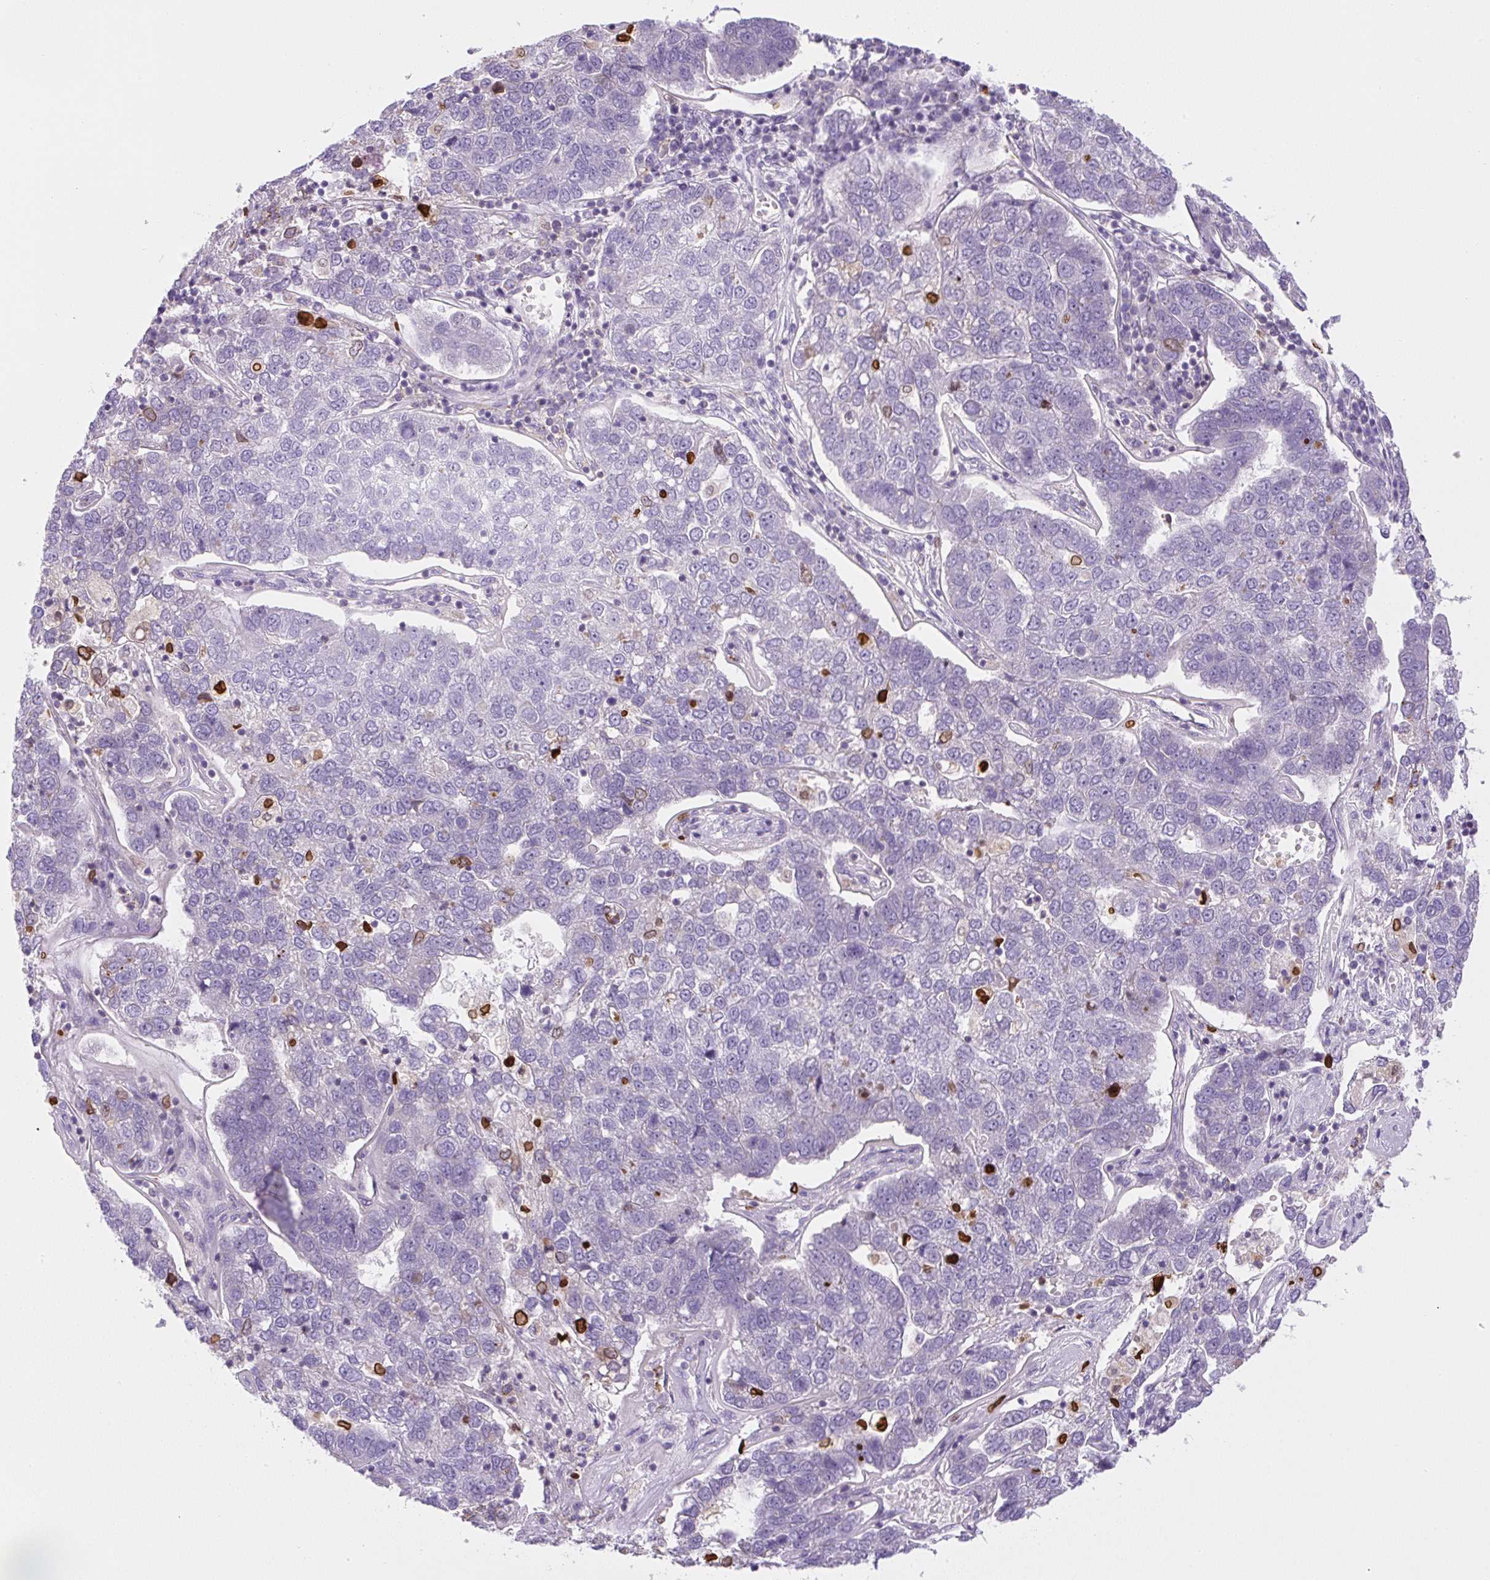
{"staining": {"intensity": "negative", "quantity": "none", "location": "none"}, "tissue": "pancreatic cancer", "cell_type": "Tumor cells", "image_type": "cancer", "snomed": [{"axis": "morphology", "description": "Adenocarcinoma, NOS"}, {"axis": "topography", "description": "Pancreas"}], "caption": "The histopathology image reveals no staining of tumor cells in adenocarcinoma (pancreatic).", "gene": "PIP5KL1", "patient": {"sex": "female", "age": 61}}